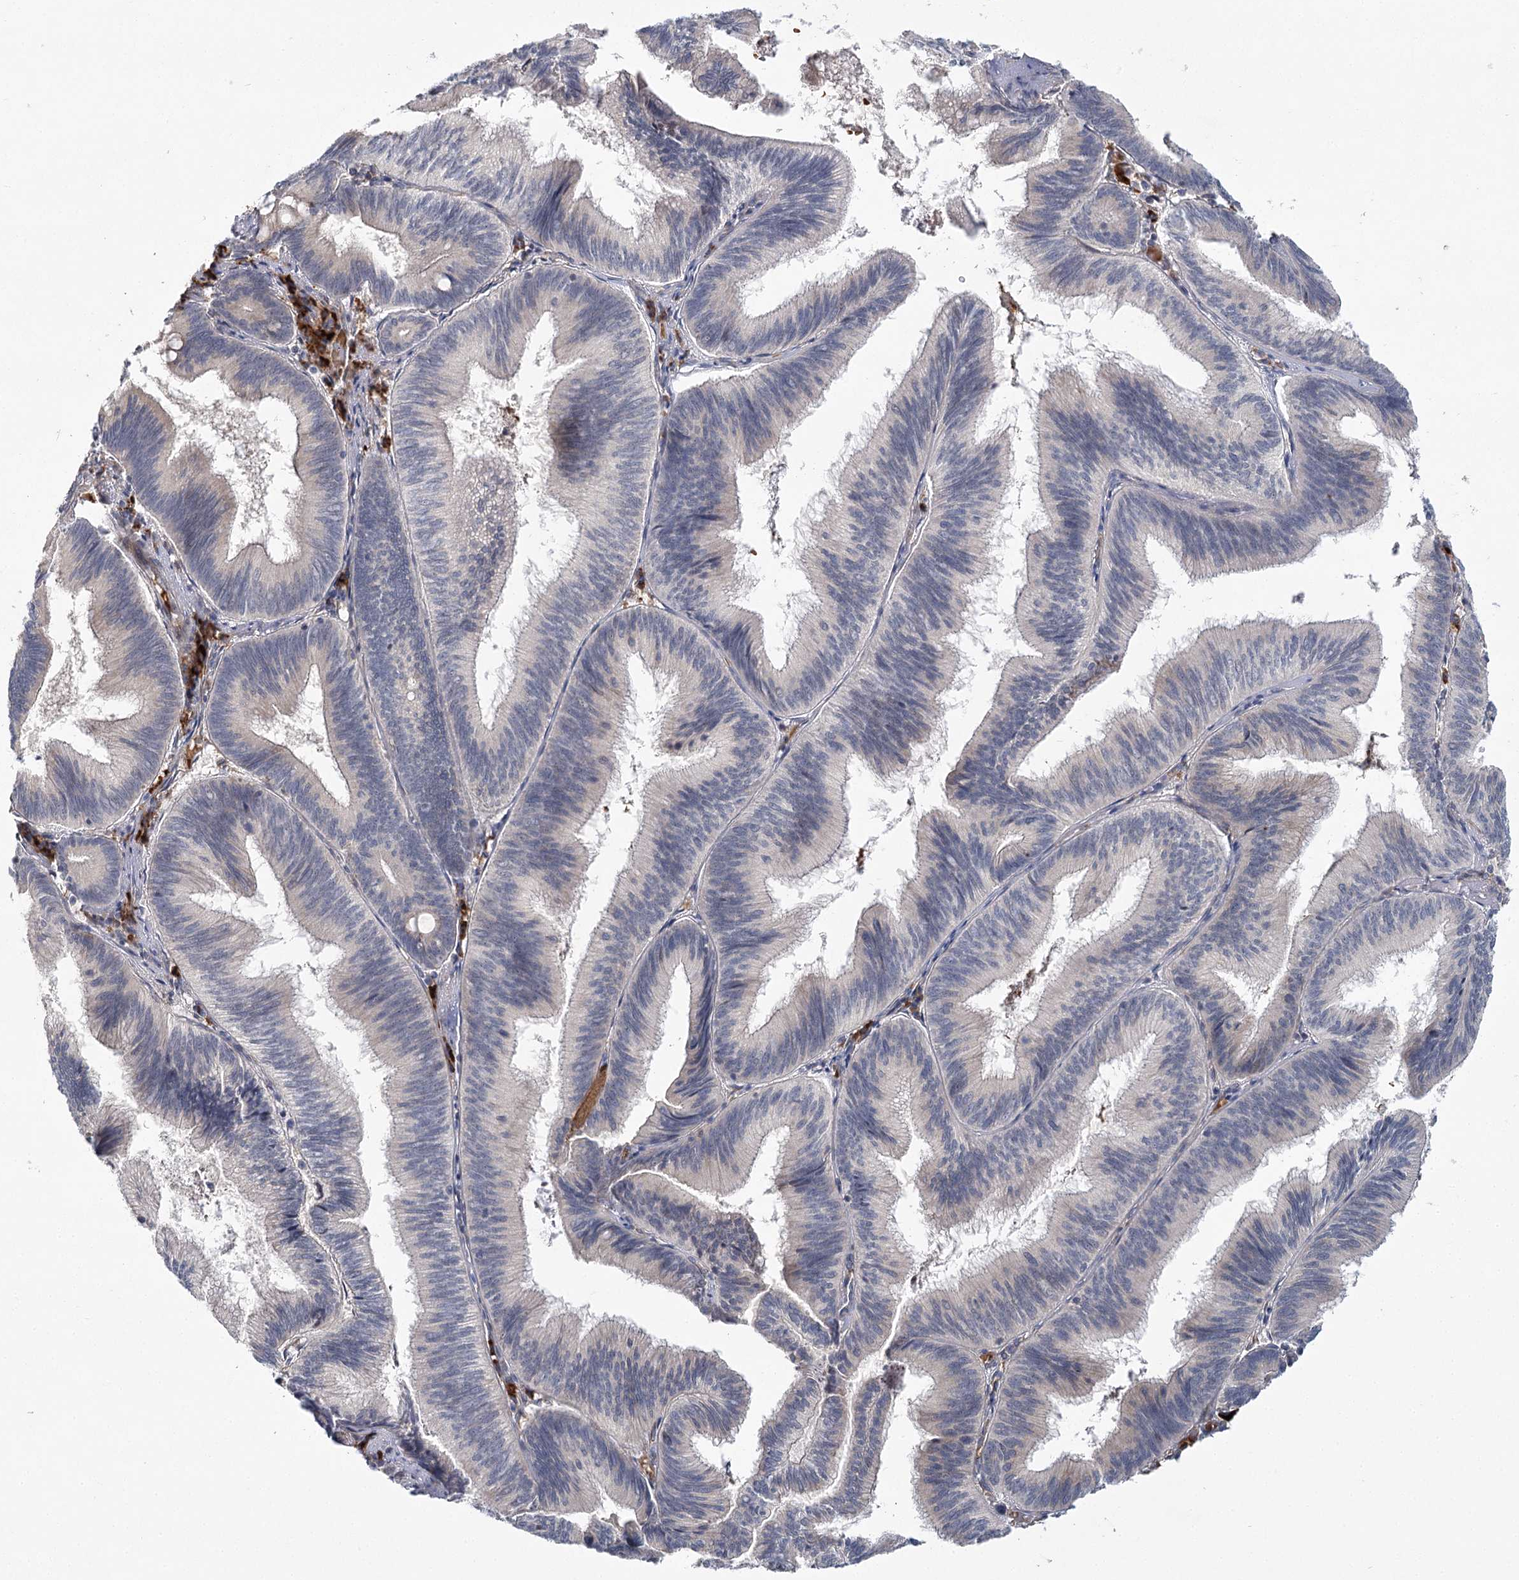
{"staining": {"intensity": "weak", "quantity": "25%-75%", "location": "cytoplasmic/membranous"}, "tissue": "pancreatic cancer", "cell_type": "Tumor cells", "image_type": "cancer", "snomed": [{"axis": "morphology", "description": "Adenocarcinoma, NOS"}, {"axis": "topography", "description": "Pancreas"}], "caption": "An IHC photomicrograph of tumor tissue is shown. Protein staining in brown shows weak cytoplasmic/membranous positivity in pancreatic cancer within tumor cells.", "gene": "WDR36", "patient": {"sex": "male", "age": 82}}